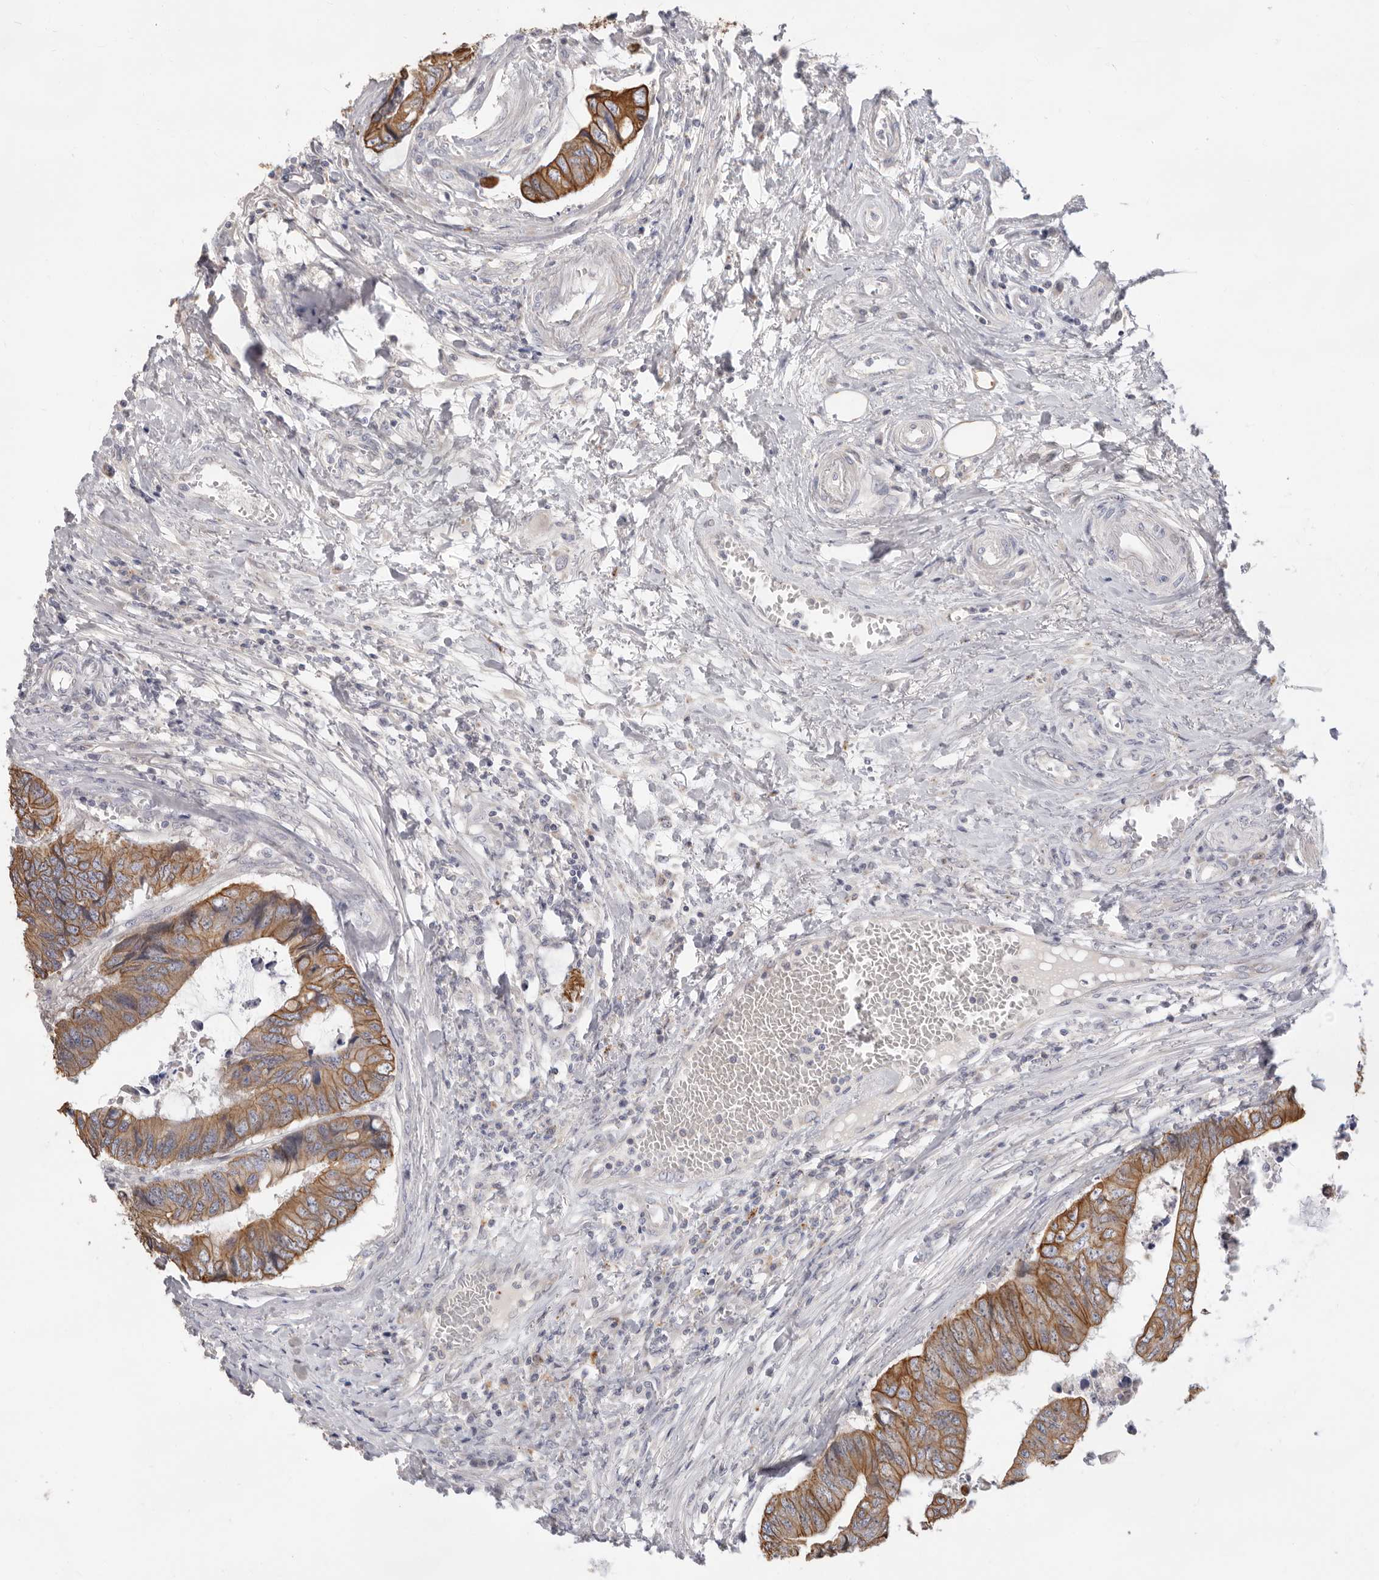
{"staining": {"intensity": "moderate", "quantity": ">75%", "location": "cytoplasmic/membranous"}, "tissue": "colorectal cancer", "cell_type": "Tumor cells", "image_type": "cancer", "snomed": [{"axis": "morphology", "description": "Adenocarcinoma, NOS"}, {"axis": "topography", "description": "Rectum"}], "caption": "Adenocarcinoma (colorectal) stained with a brown dye shows moderate cytoplasmic/membranous positive expression in about >75% of tumor cells.", "gene": "USH1C", "patient": {"sex": "male", "age": 84}}